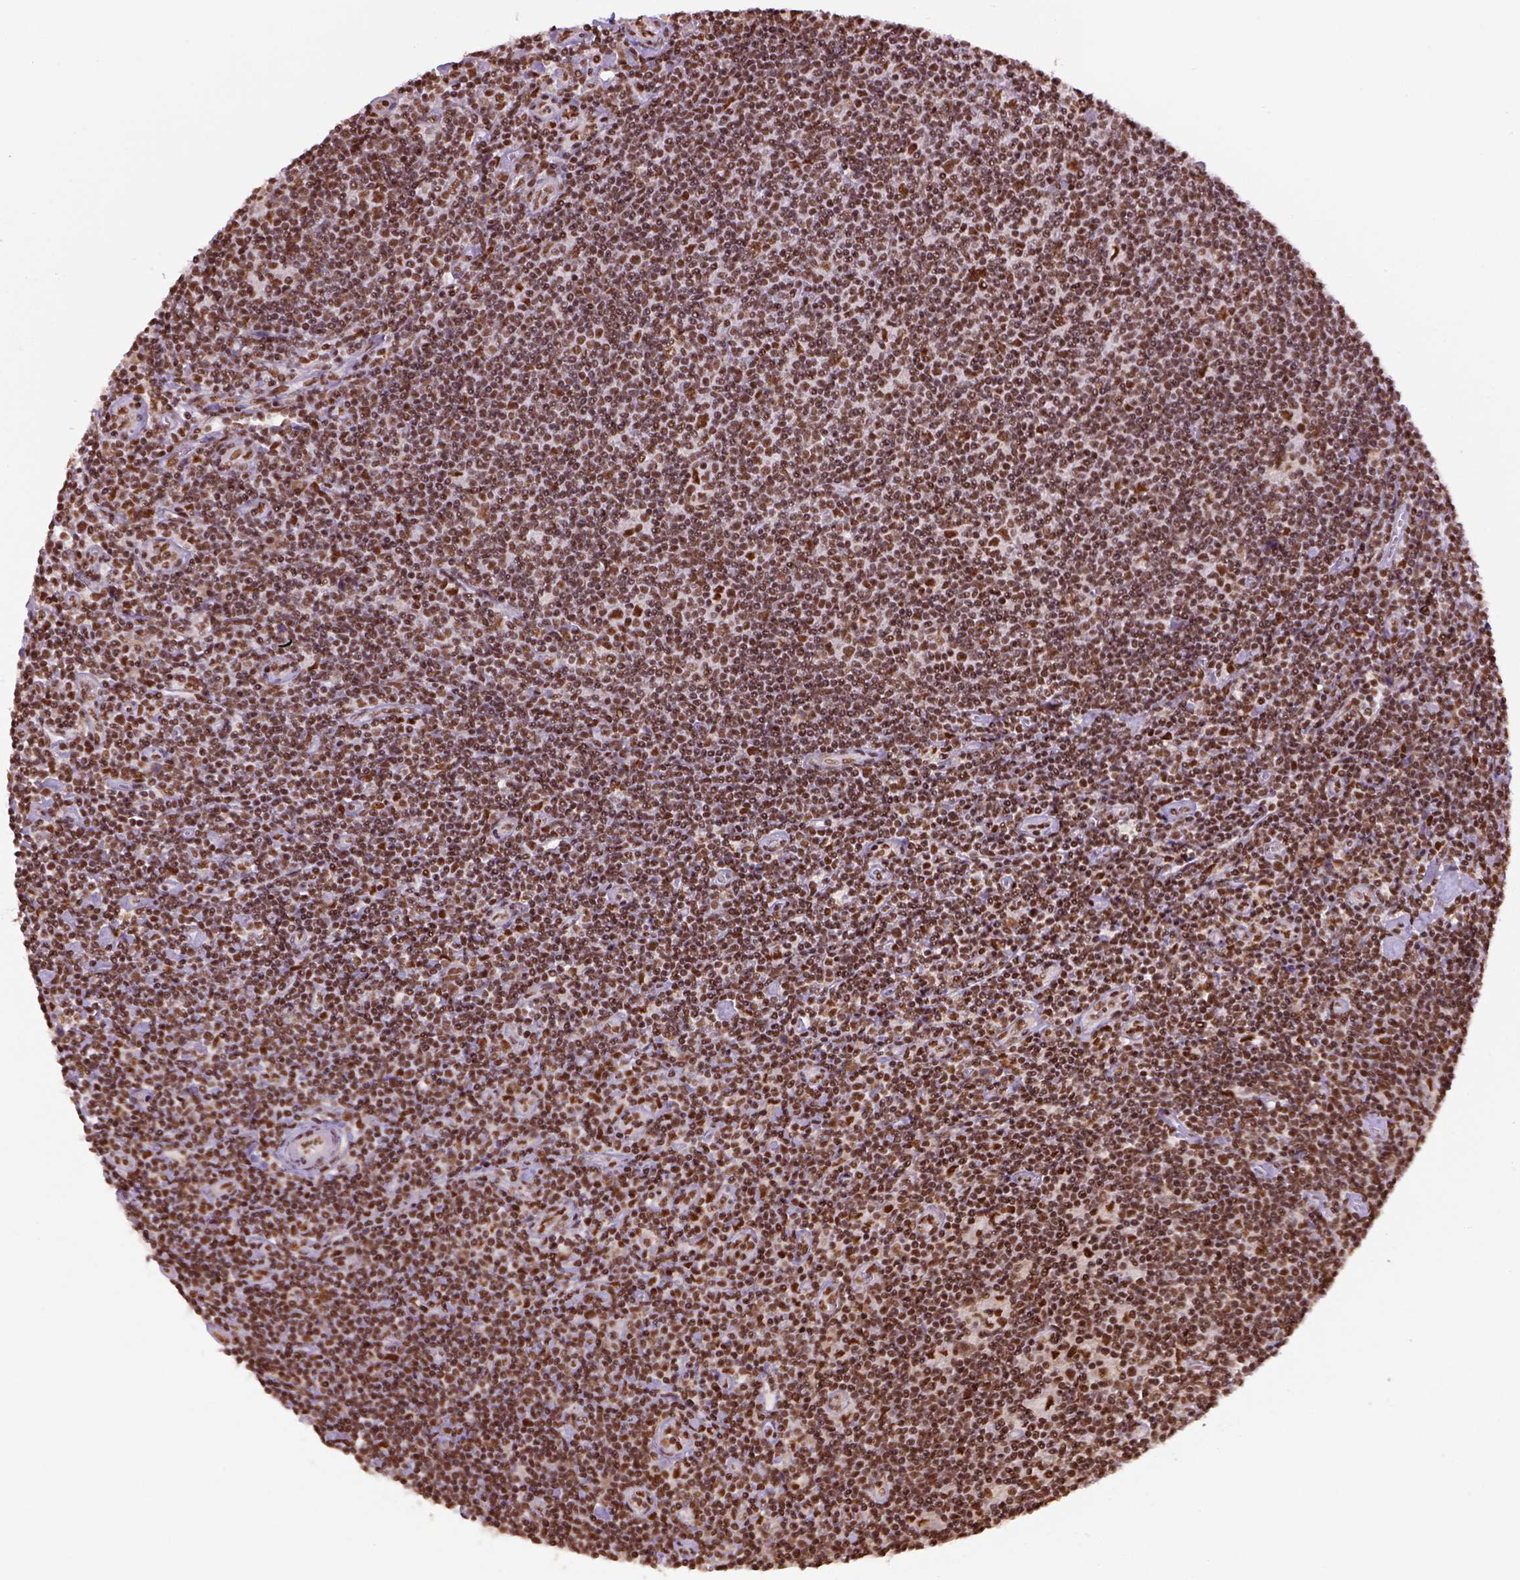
{"staining": {"intensity": "moderate", "quantity": ">75%", "location": "nuclear"}, "tissue": "lymphoma", "cell_type": "Tumor cells", "image_type": "cancer", "snomed": [{"axis": "morphology", "description": "Hodgkin's disease, NOS"}, {"axis": "topography", "description": "Lymph node"}], "caption": "Protein staining shows moderate nuclear staining in approximately >75% of tumor cells in lymphoma.", "gene": "CCAR1", "patient": {"sex": "male", "age": 40}}